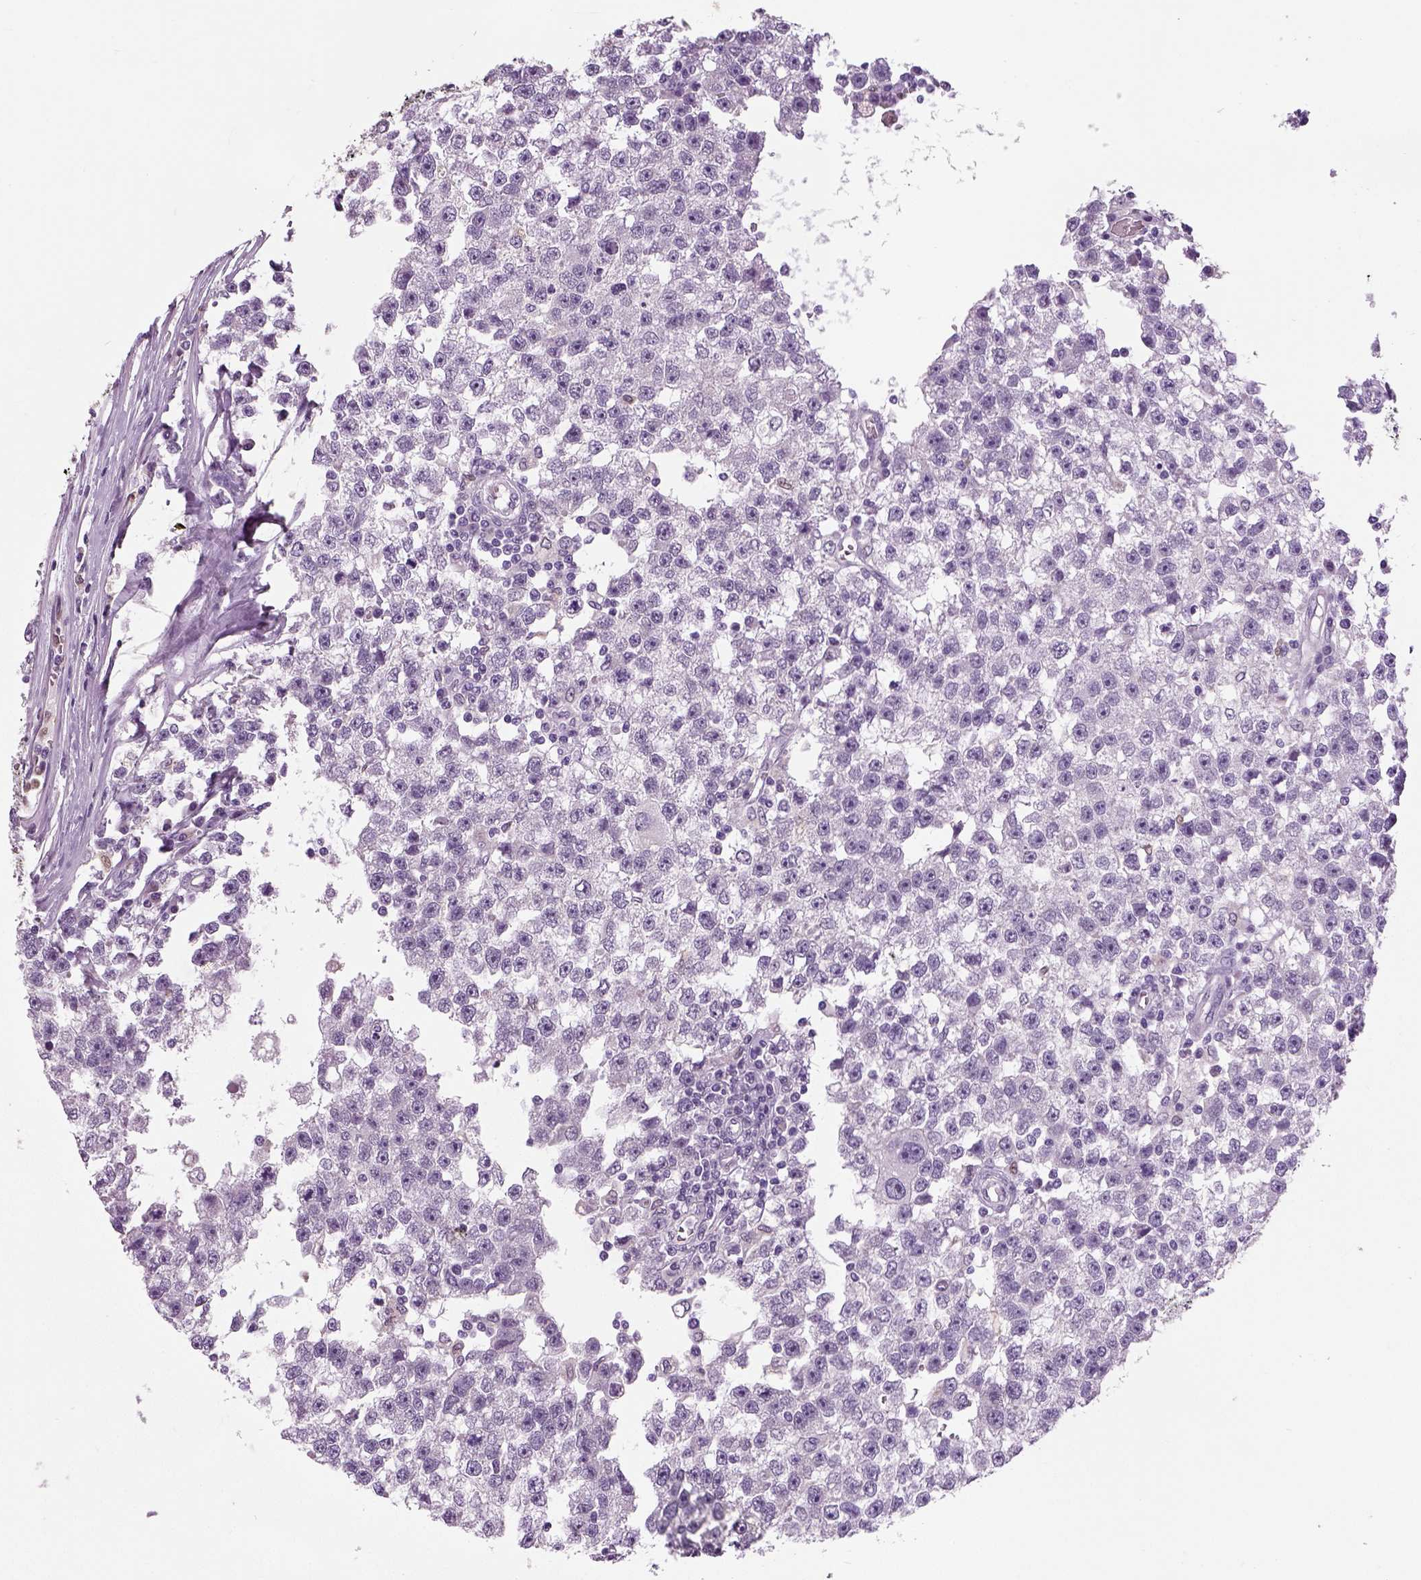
{"staining": {"intensity": "negative", "quantity": "none", "location": "none"}, "tissue": "testis cancer", "cell_type": "Tumor cells", "image_type": "cancer", "snomed": [{"axis": "morphology", "description": "Seminoma, NOS"}, {"axis": "topography", "description": "Testis"}], "caption": "Tumor cells are negative for protein expression in human testis cancer.", "gene": "NECAB2", "patient": {"sex": "male", "age": 34}}